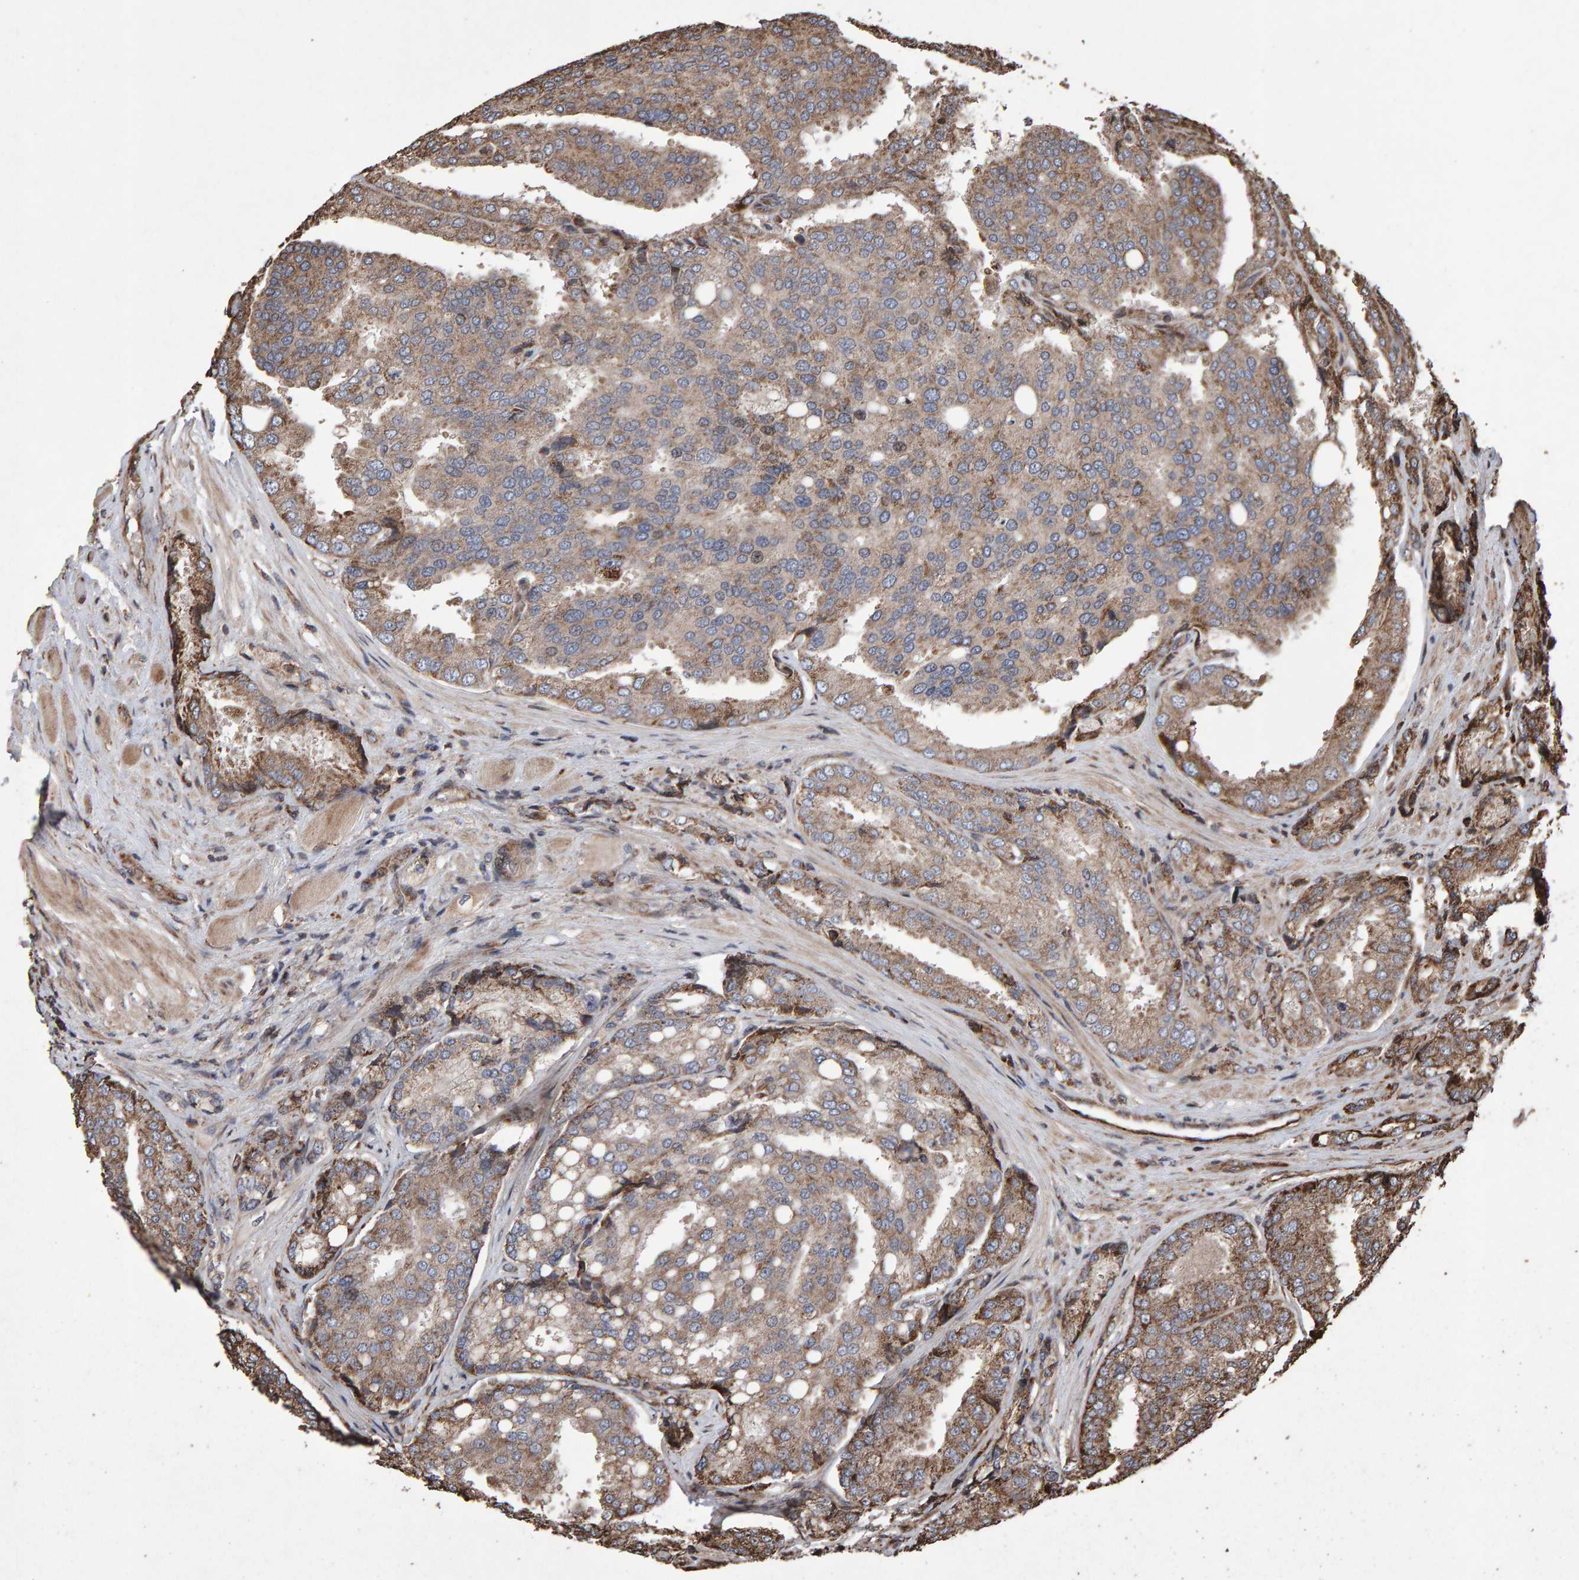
{"staining": {"intensity": "weak", "quantity": ">75%", "location": "cytoplasmic/membranous"}, "tissue": "prostate cancer", "cell_type": "Tumor cells", "image_type": "cancer", "snomed": [{"axis": "morphology", "description": "Adenocarcinoma, High grade"}, {"axis": "topography", "description": "Prostate"}], "caption": "Immunohistochemical staining of human prostate high-grade adenocarcinoma reveals weak cytoplasmic/membranous protein staining in about >75% of tumor cells.", "gene": "OSBP2", "patient": {"sex": "male", "age": 50}}